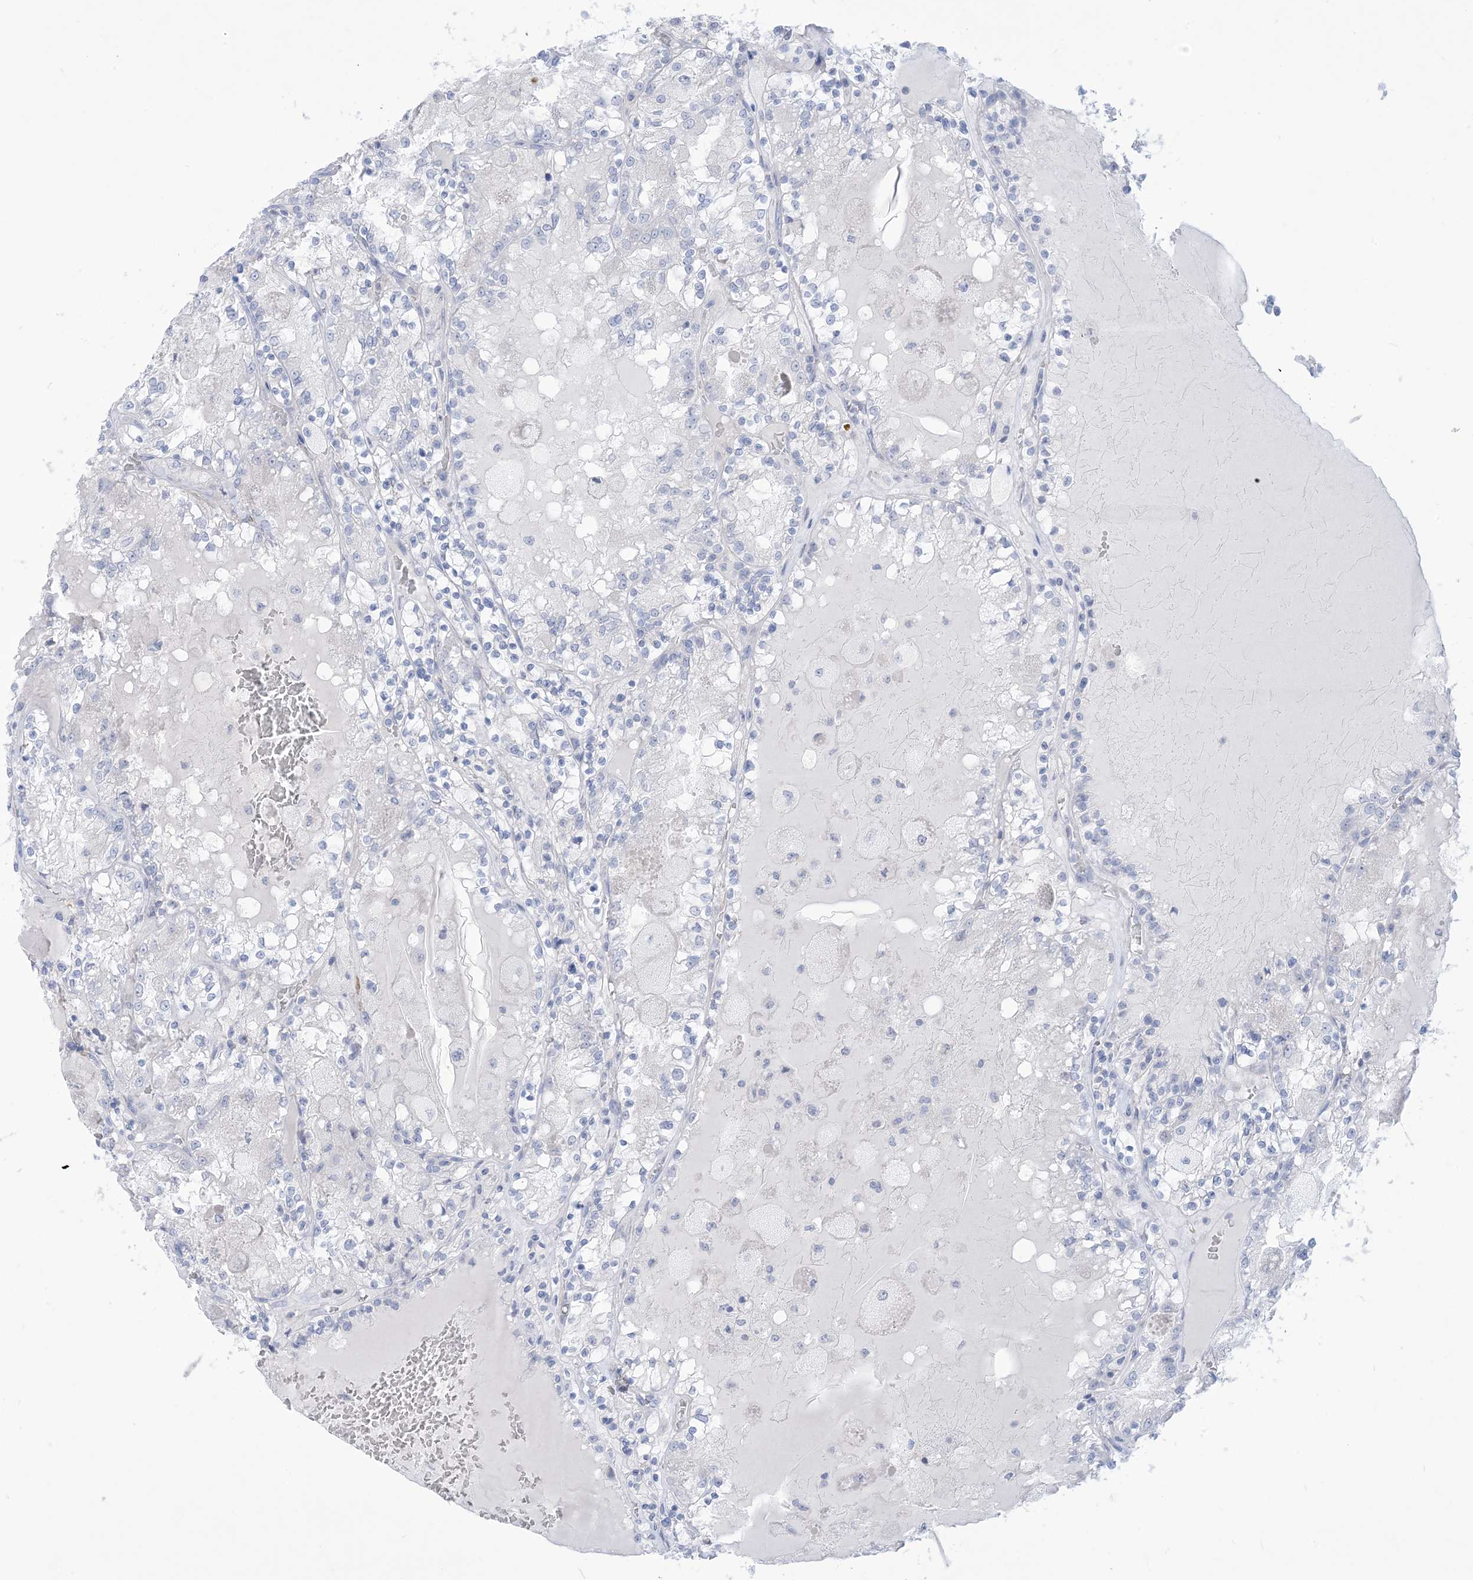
{"staining": {"intensity": "negative", "quantity": "none", "location": "none"}, "tissue": "renal cancer", "cell_type": "Tumor cells", "image_type": "cancer", "snomed": [{"axis": "morphology", "description": "Adenocarcinoma, NOS"}, {"axis": "topography", "description": "Kidney"}], "caption": "Immunohistochemical staining of human renal cancer (adenocarcinoma) displays no significant staining in tumor cells.", "gene": "MARS2", "patient": {"sex": "female", "age": 56}}